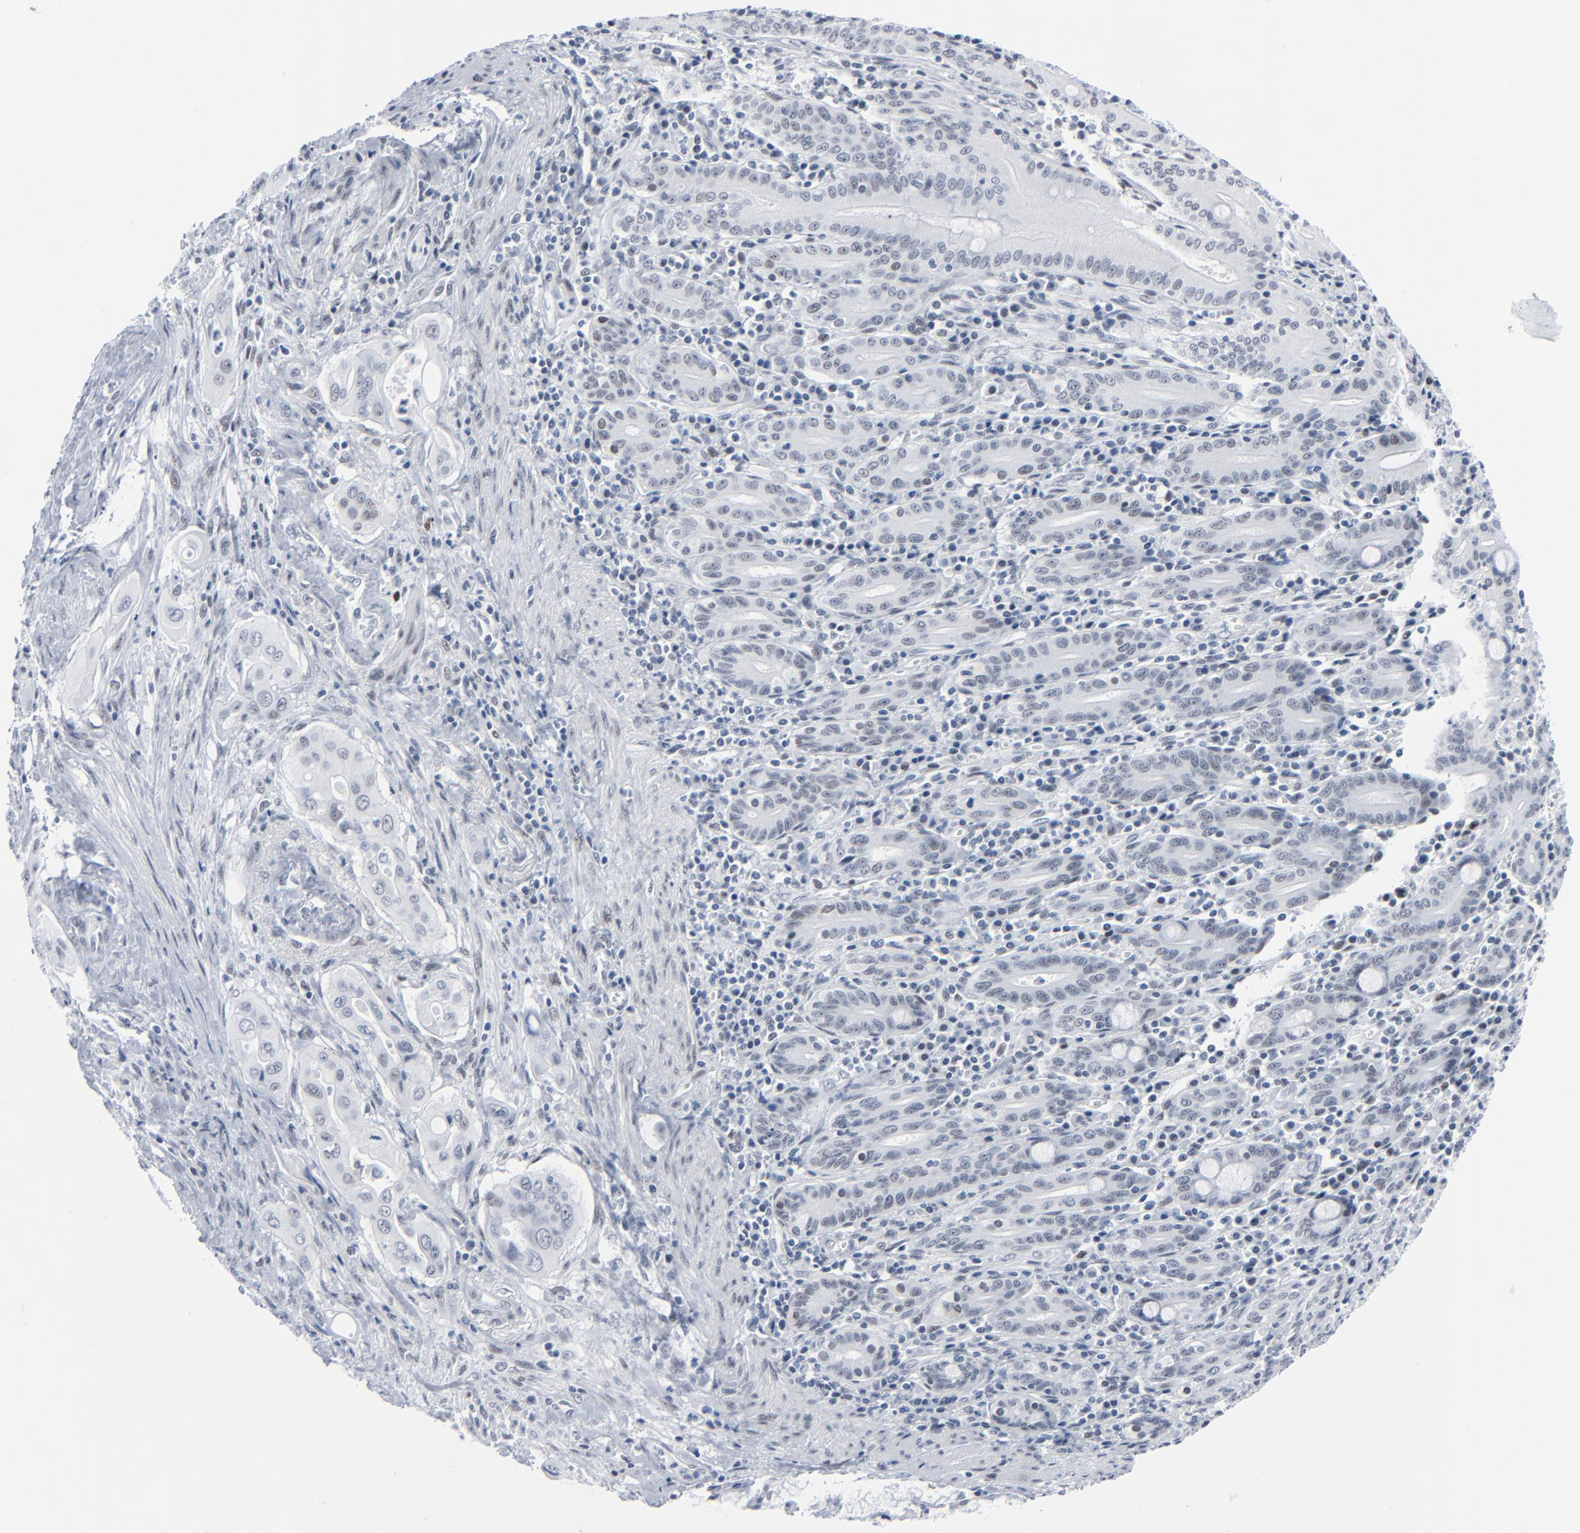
{"staining": {"intensity": "negative", "quantity": "none", "location": "none"}, "tissue": "pancreatic cancer", "cell_type": "Tumor cells", "image_type": "cancer", "snomed": [{"axis": "morphology", "description": "Adenocarcinoma, NOS"}, {"axis": "topography", "description": "Pancreas"}], "caption": "Adenocarcinoma (pancreatic) stained for a protein using immunohistochemistry (IHC) exhibits no expression tumor cells.", "gene": "SIRT1", "patient": {"sex": "male", "age": 77}}